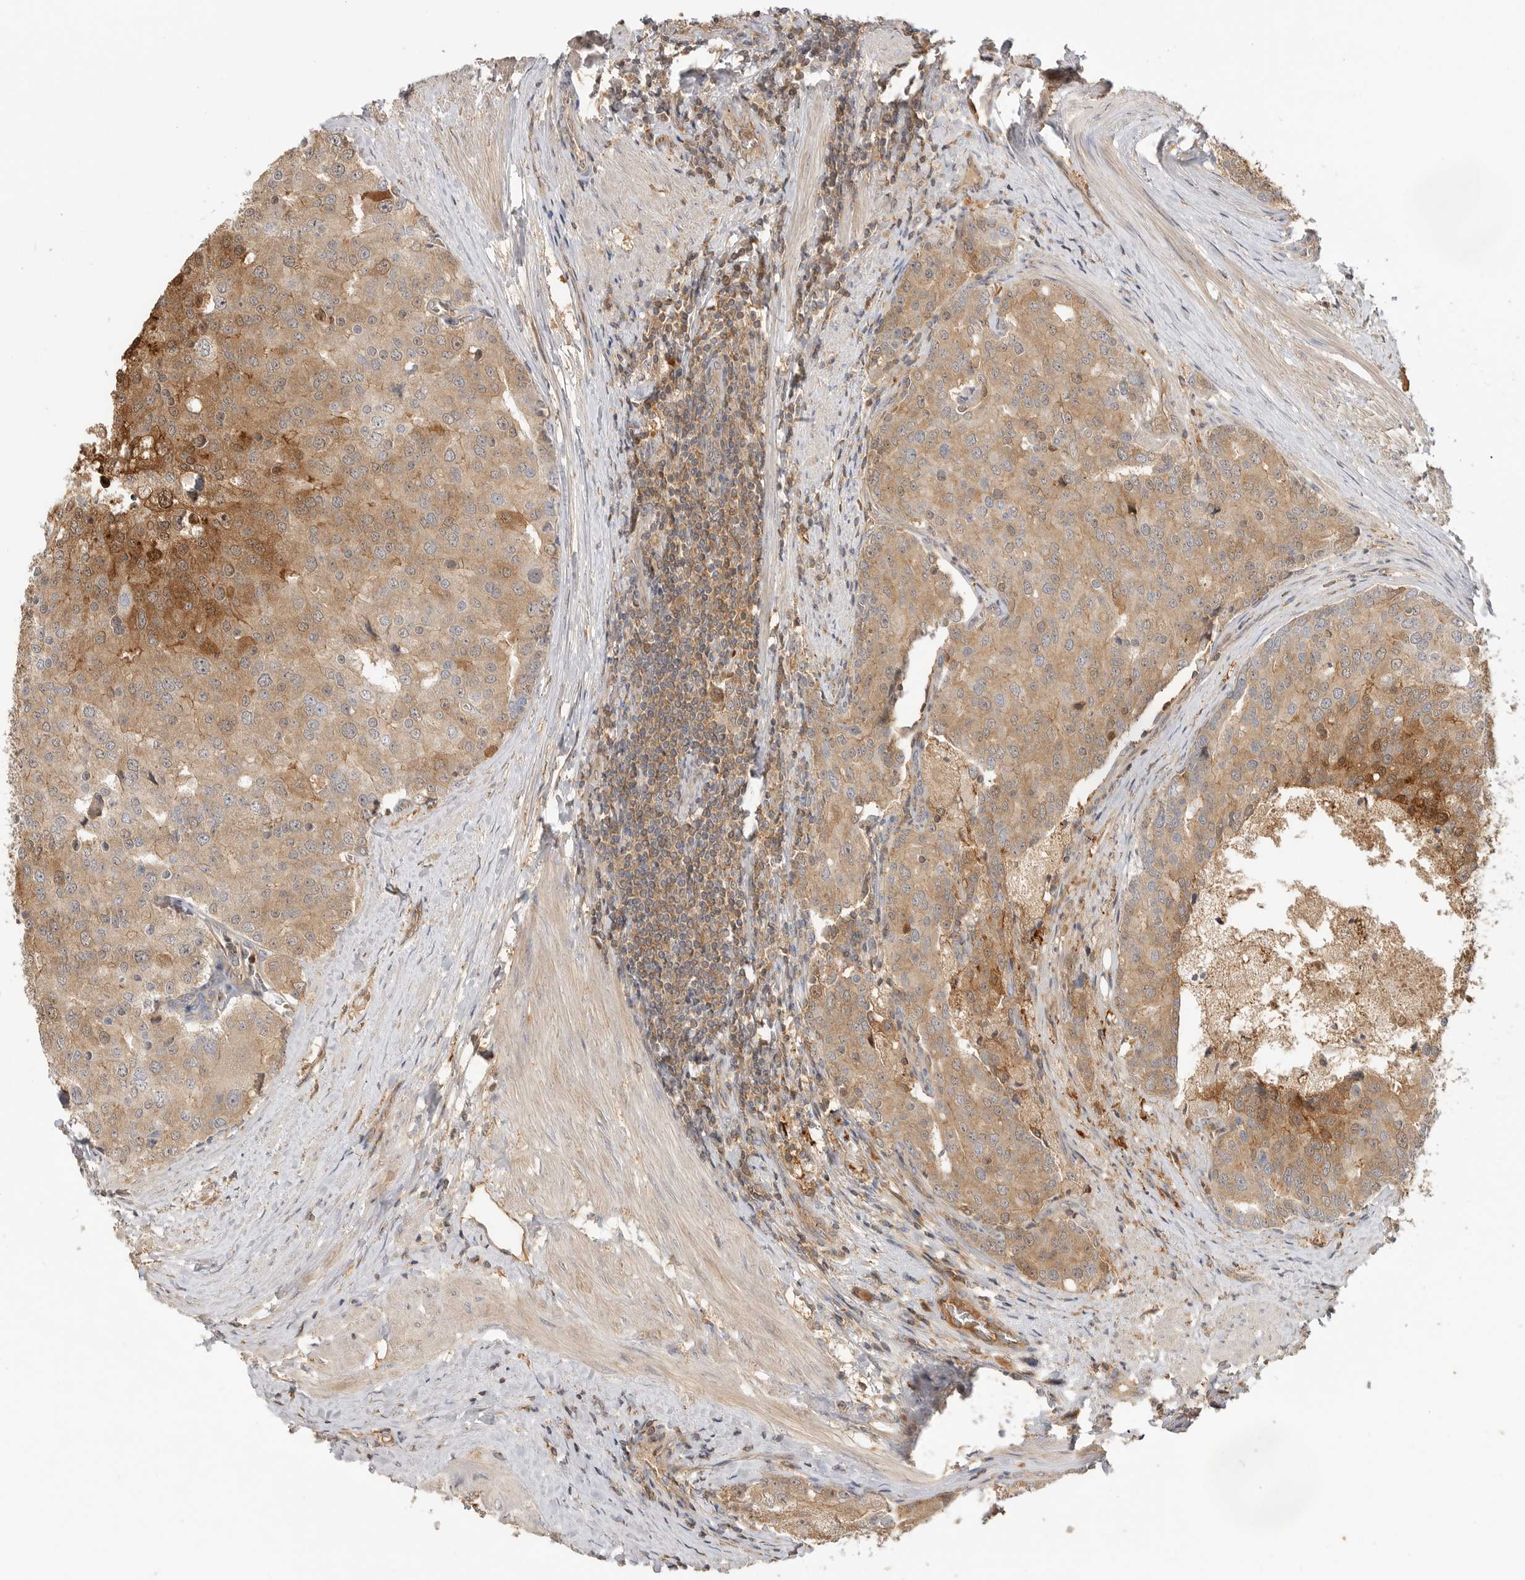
{"staining": {"intensity": "moderate", "quantity": "25%-75%", "location": "cytoplasmic/membranous"}, "tissue": "prostate cancer", "cell_type": "Tumor cells", "image_type": "cancer", "snomed": [{"axis": "morphology", "description": "Adenocarcinoma, High grade"}, {"axis": "topography", "description": "Prostate"}], "caption": "The image shows staining of prostate cancer (adenocarcinoma (high-grade)), revealing moderate cytoplasmic/membranous protein staining (brown color) within tumor cells.", "gene": "CLDN12", "patient": {"sex": "male", "age": 50}}